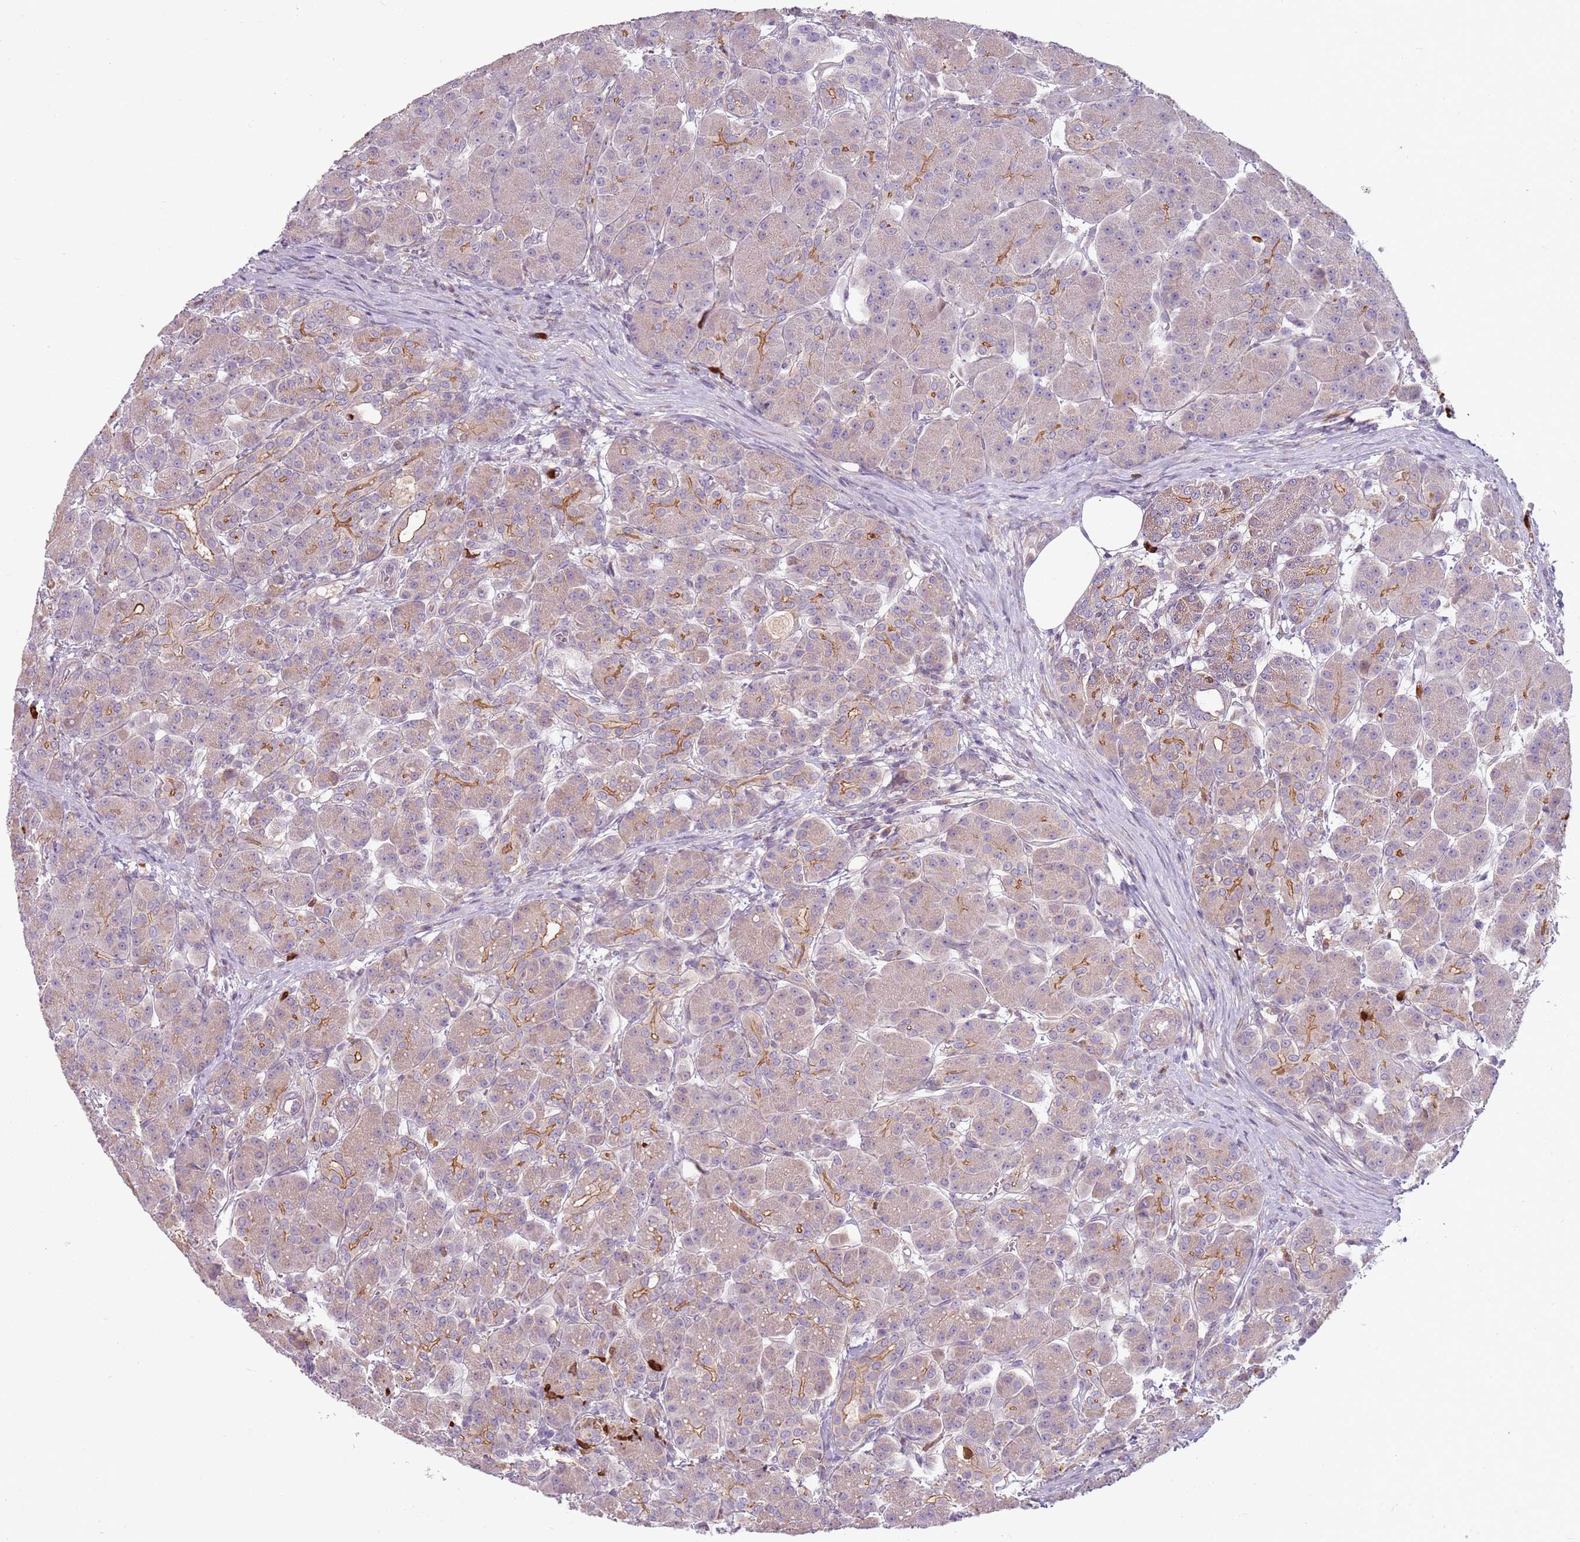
{"staining": {"intensity": "moderate", "quantity": "<25%", "location": "cytoplasmic/membranous"}, "tissue": "pancreas", "cell_type": "Exocrine glandular cells", "image_type": "normal", "snomed": [{"axis": "morphology", "description": "Normal tissue, NOS"}, {"axis": "topography", "description": "Pancreas"}], "caption": "Immunohistochemistry (IHC) of benign pancreas shows low levels of moderate cytoplasmic/membranous staining in approximately <25% of exocrine glandular cells.", "gene": "SPAG4", "patient": {"sex": "male", "age": 63}}